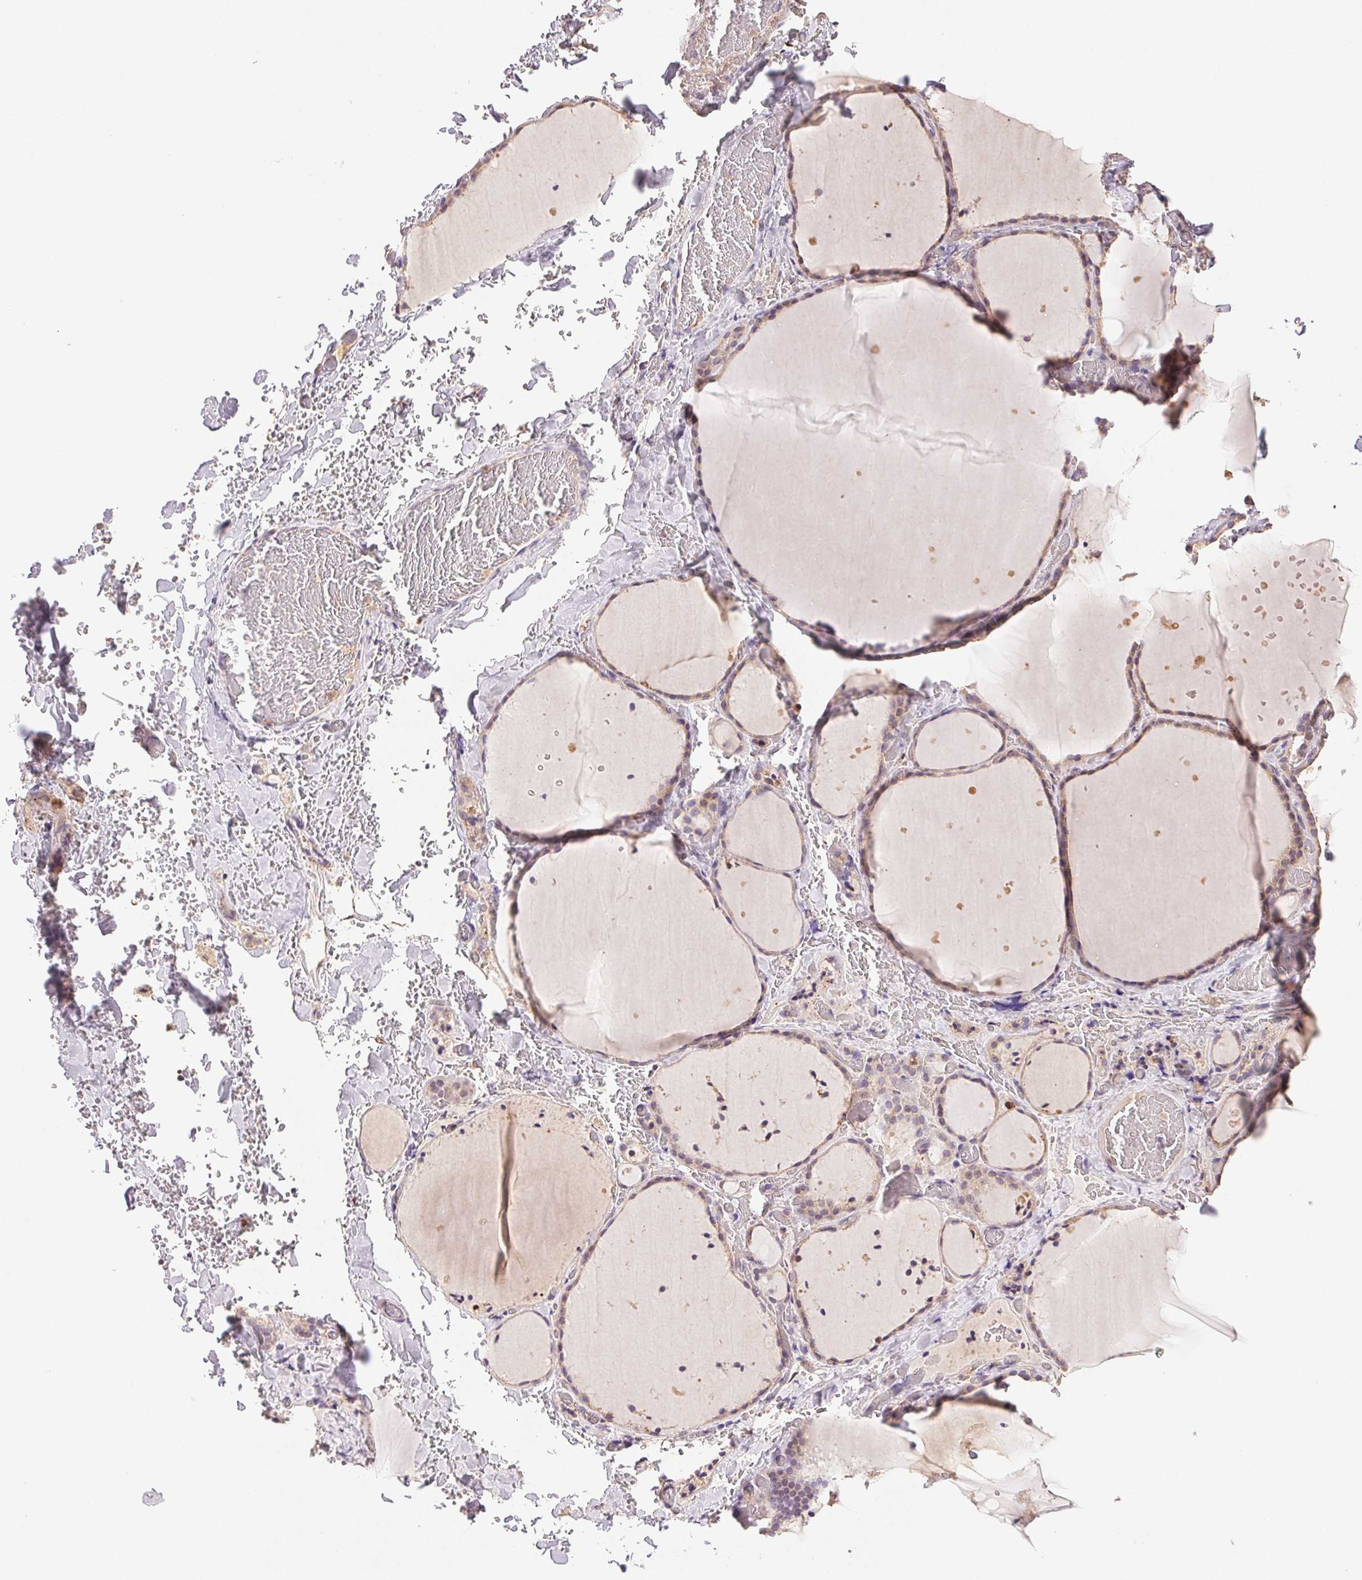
{"staining": {"intensity": "weak", "quantity": "25%-75%", "location": "cytoplasmic/membranous"}, "tissue": "thyroid gland", "cell_type": "Glandular cells", "image_type": "normal", "snomed": [{"axis": "morphology", "description": "Normal tissue, NOS"}, {"axis": "topography", "description": "Thyroid gland"}], "caption": "High-magnification brightfield microscopy of benign thyroid gland stained with DAB (3,3'-diaminobenzidine) (brown) and counterstained with hematoxylin (blue). glandular cells exhibit weak cytoplasmic/membranous positivity is identified in about25%-75% of cells.", "gene": "TMEM253", "patient": {"sex": "female", "age": 36}}